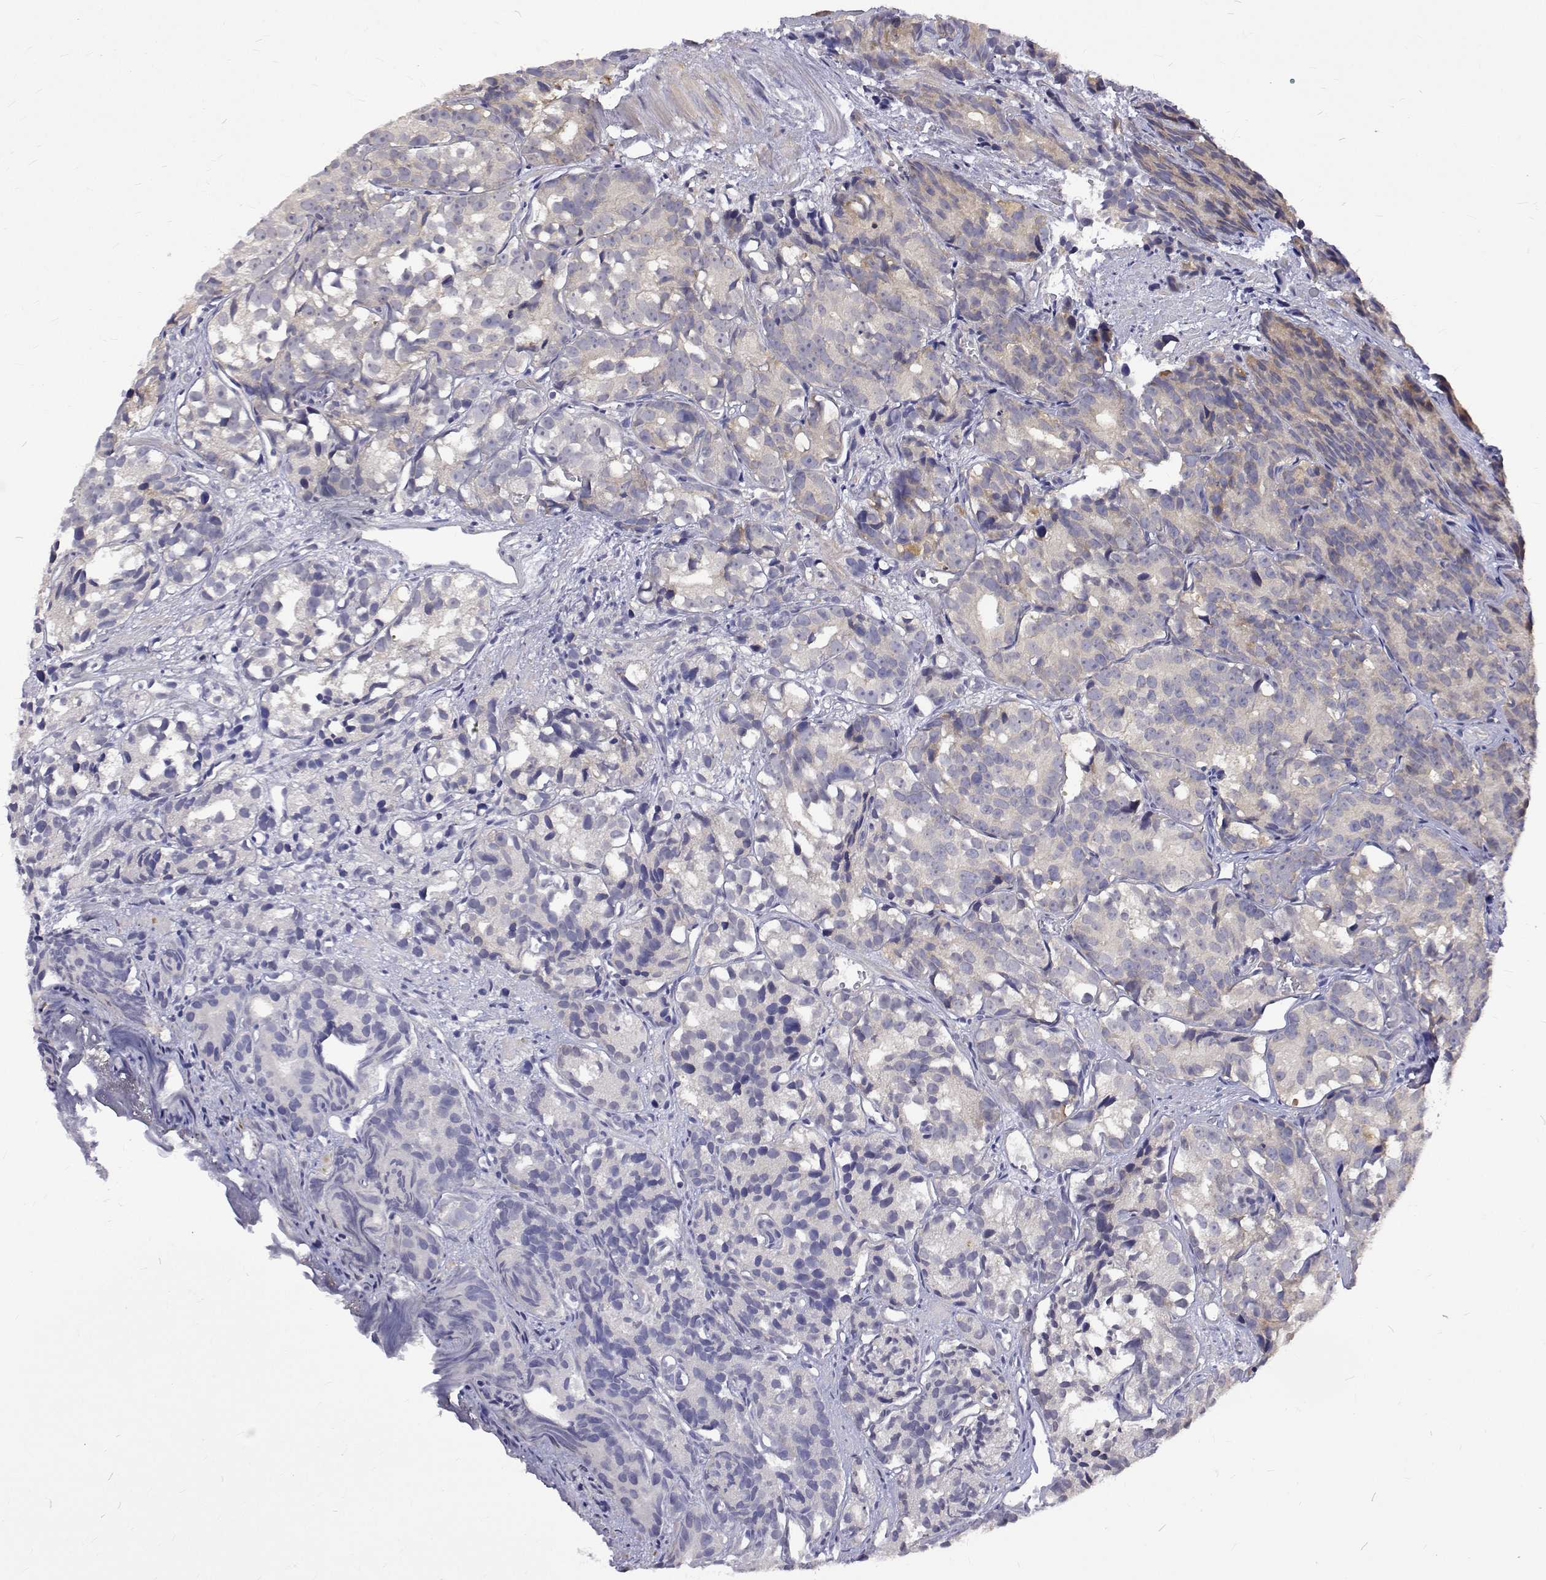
{"staining": {"intensity": "negative", "quantity": "none", "location": "none"}, "tissue": "prostate cancer", "cell_type": "Tumor cells", "image_type": "cancer", "snomed": [{"axis": "morphology", "description": "Adenocarcinoma, High grade"}, {"axis": "topography", "description": "Prostate"}], "caption": "High power microscopy photomicrograph of an immunohistochemistry micrograph of prostate cancer, revealing no significant expression in tumor cells. (IHC, brightfield microscopy, high magnification).", "gene": "PADI1", "patient": {"sex": "male", "age": 77}}